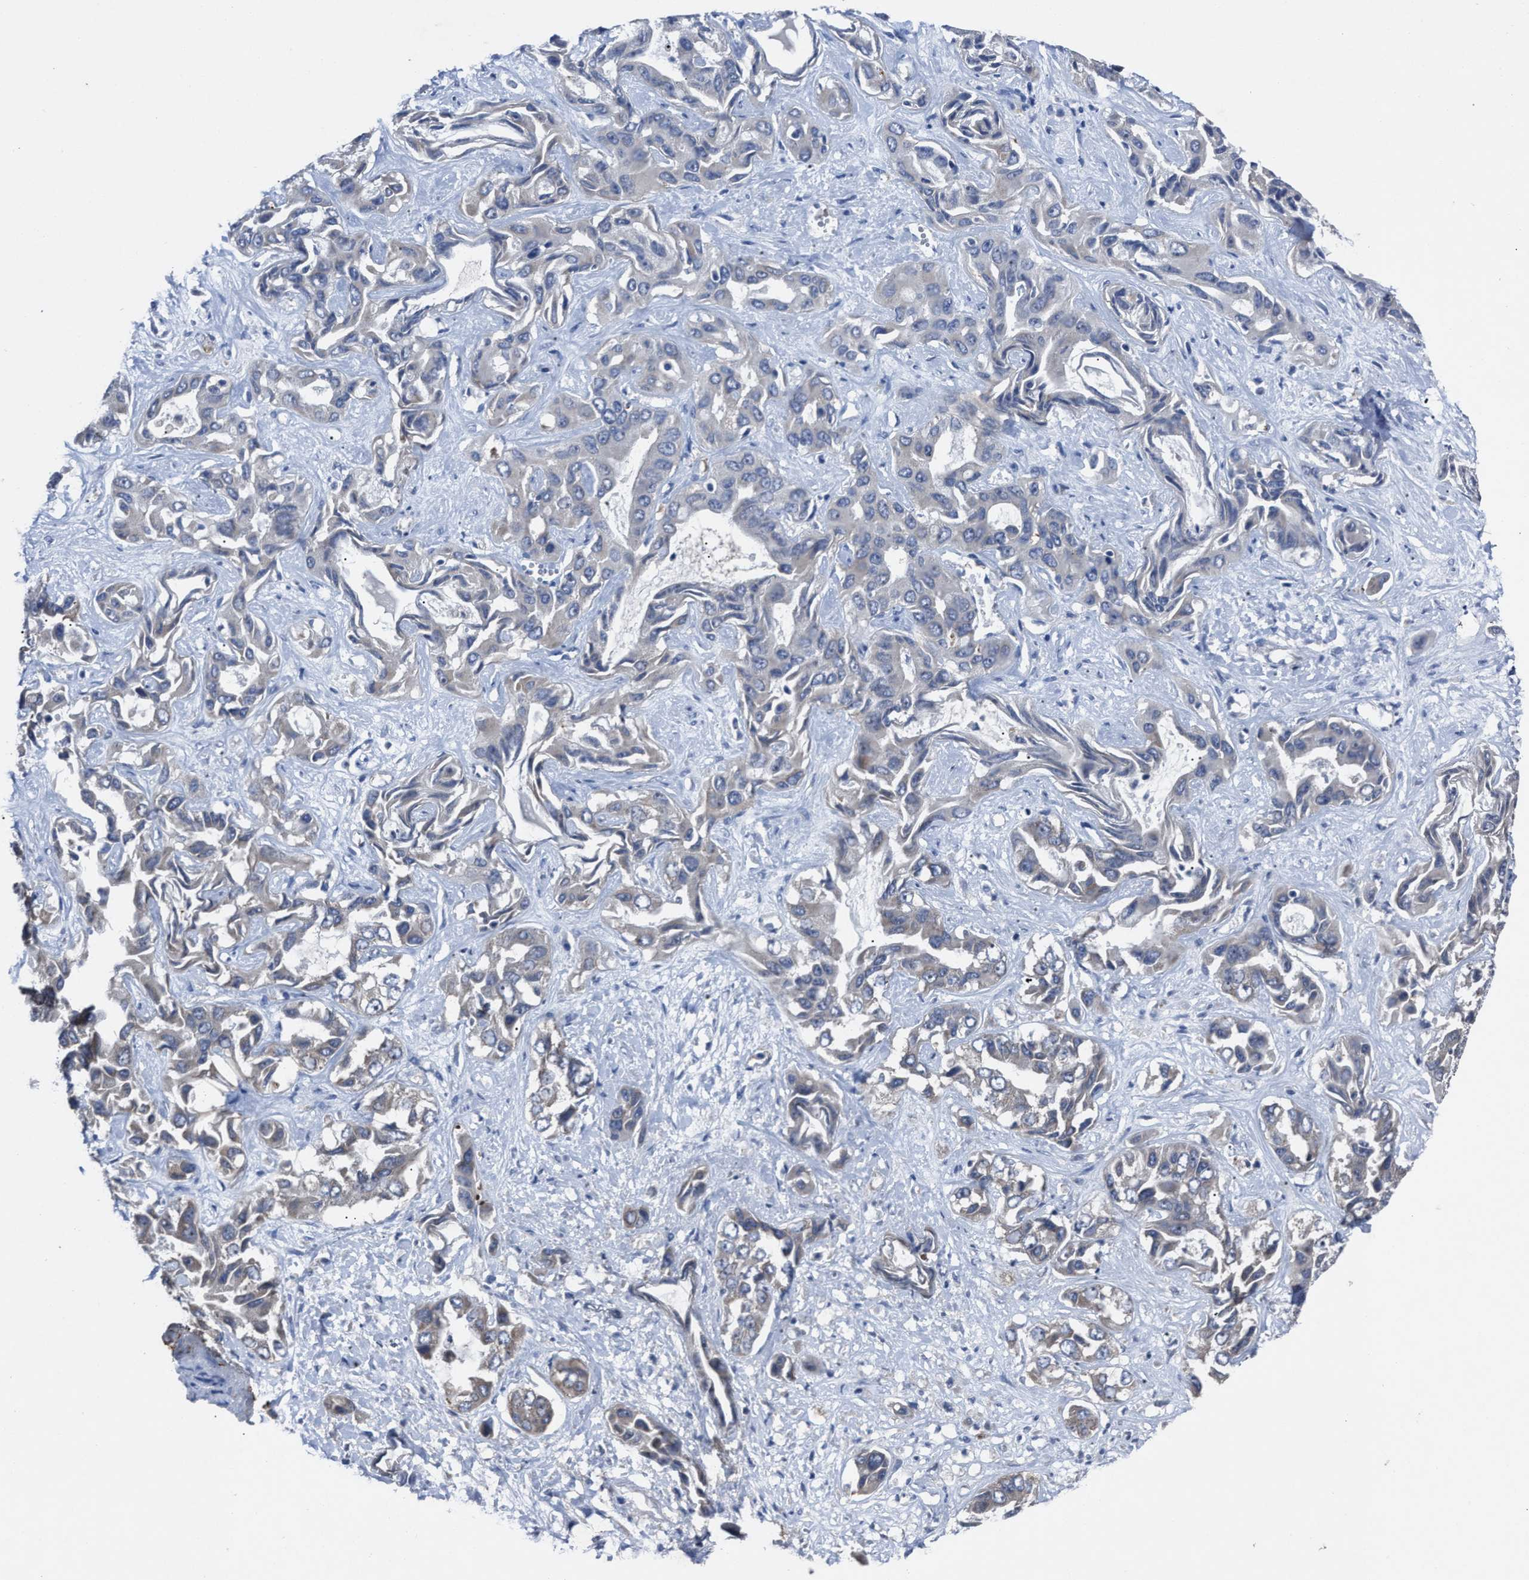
{"staining": {"intensity": "negative", "quantity": "none", "location": "none"}, "tissue": "liver cancer", "cell_type": "Tumor cells", "image_type": "cancer", "snomed": [{"axis": "morphology", "description": "Cholangiocarcinoma"}, {"axis": "topography", "description": "Liver"}], "caption": "IHC micrograph of neoplastic tissue: human cholangiocarcinoma (liver) stained with DAB reveals no significant protein positivity in tumor cells. (Stains: DAB (3,3'-diaminobenzidine) immunohistochemistry (IHC) with hematoxylin counter stain, Microscopy: brightfield microscopy at high magnification).", "gene": "UPF1", "patient": {"sex": "female", "age": 52}}